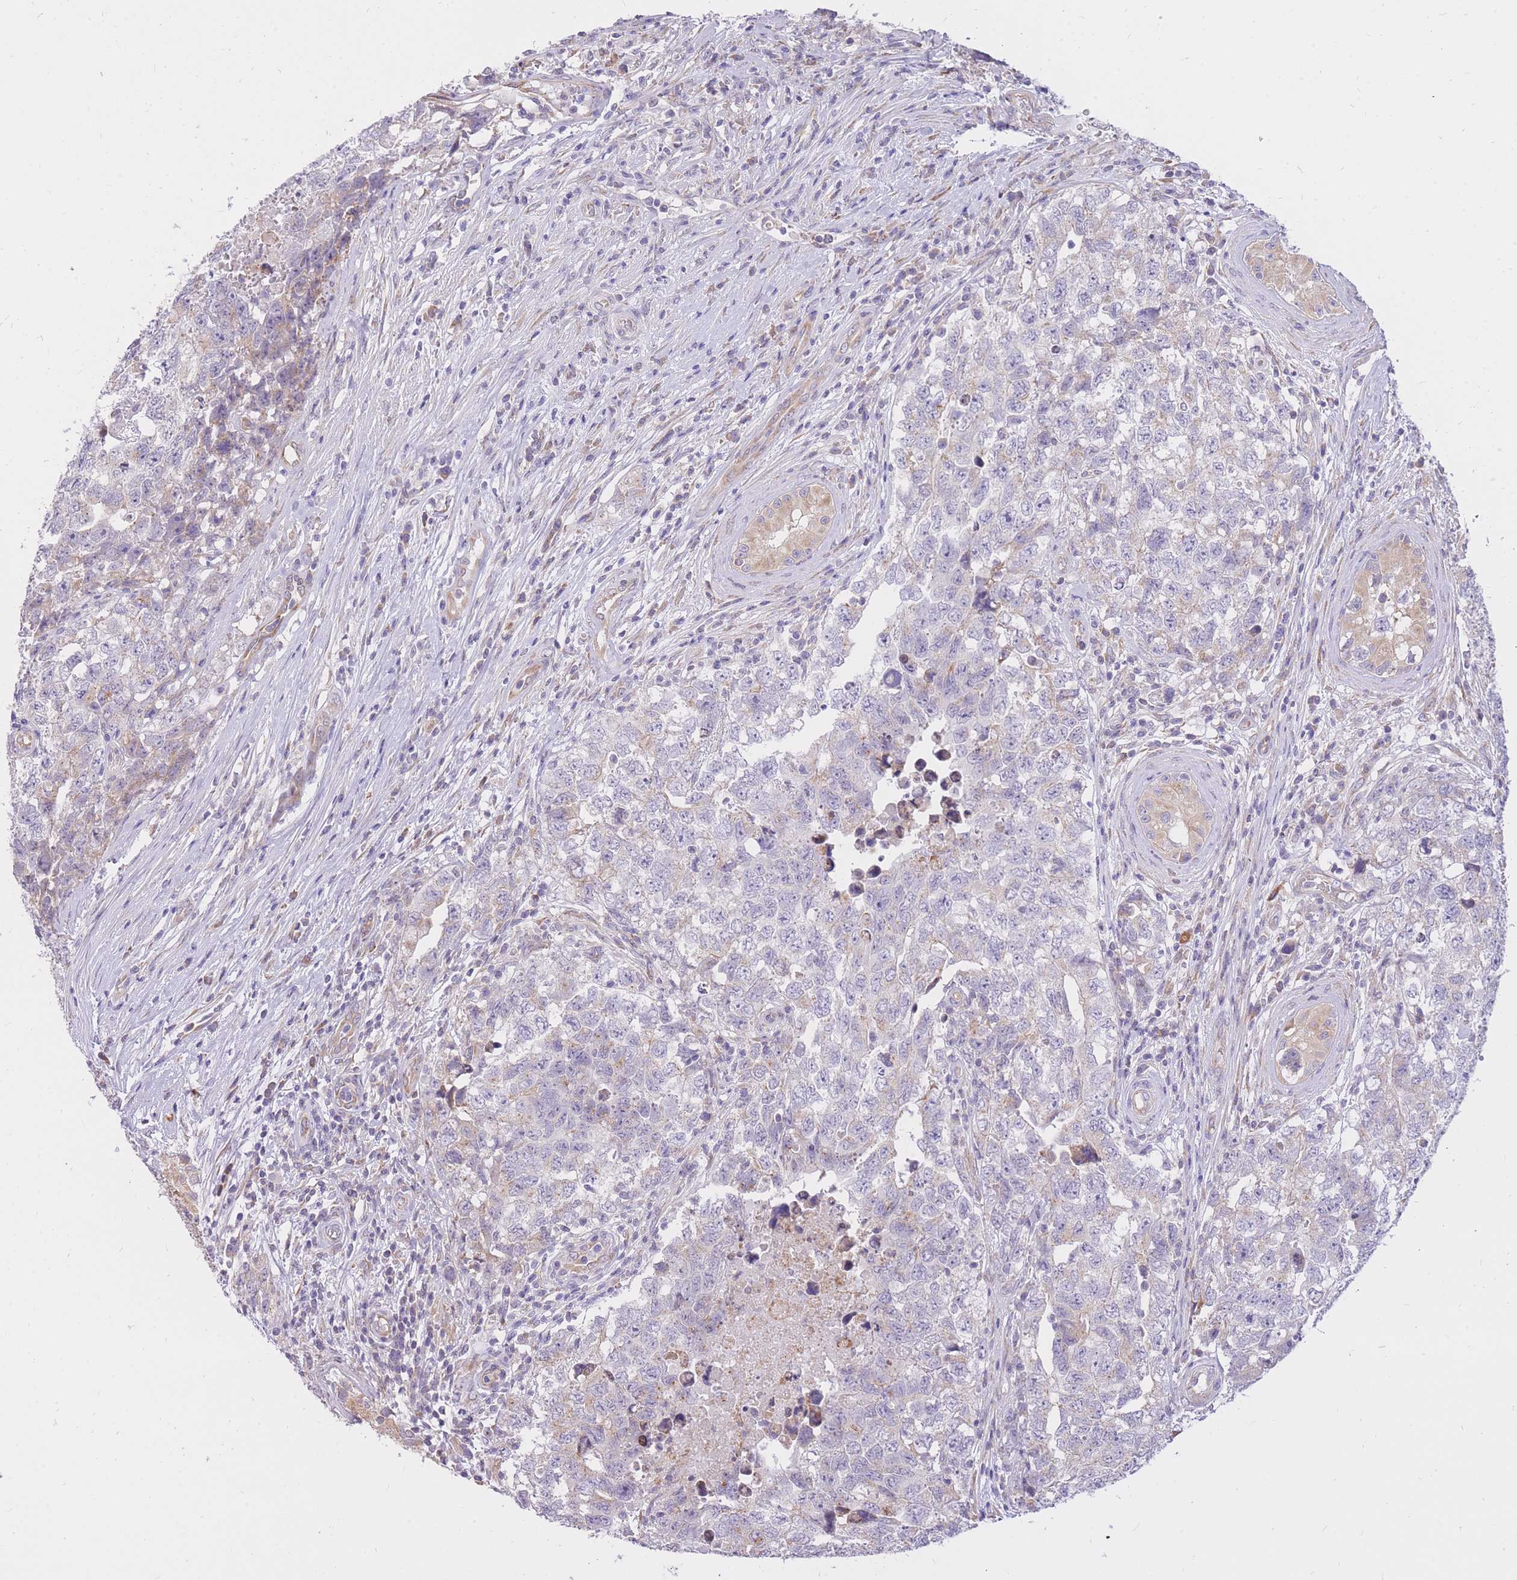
{"staining": {"intensity": "weak", "quantity": "<25%", "location": "cytoplasmic/membranous"}, "tissue": "testis cancer", "cell_type": "Tumor cells", "image_type": "cancer", "snomed": [{"axis": "morphology", "description": "Carcinoma, Embryonal, NOS"}, {"axis": "topography", "description": "Testis"}], "caption": "This is an immunohistochemistry (IHC) micrograph of testis cancer. There is no staining in tumor cells.", "gene": "TOPAZ1", "patient": {"sex": "male", "age": 22}}